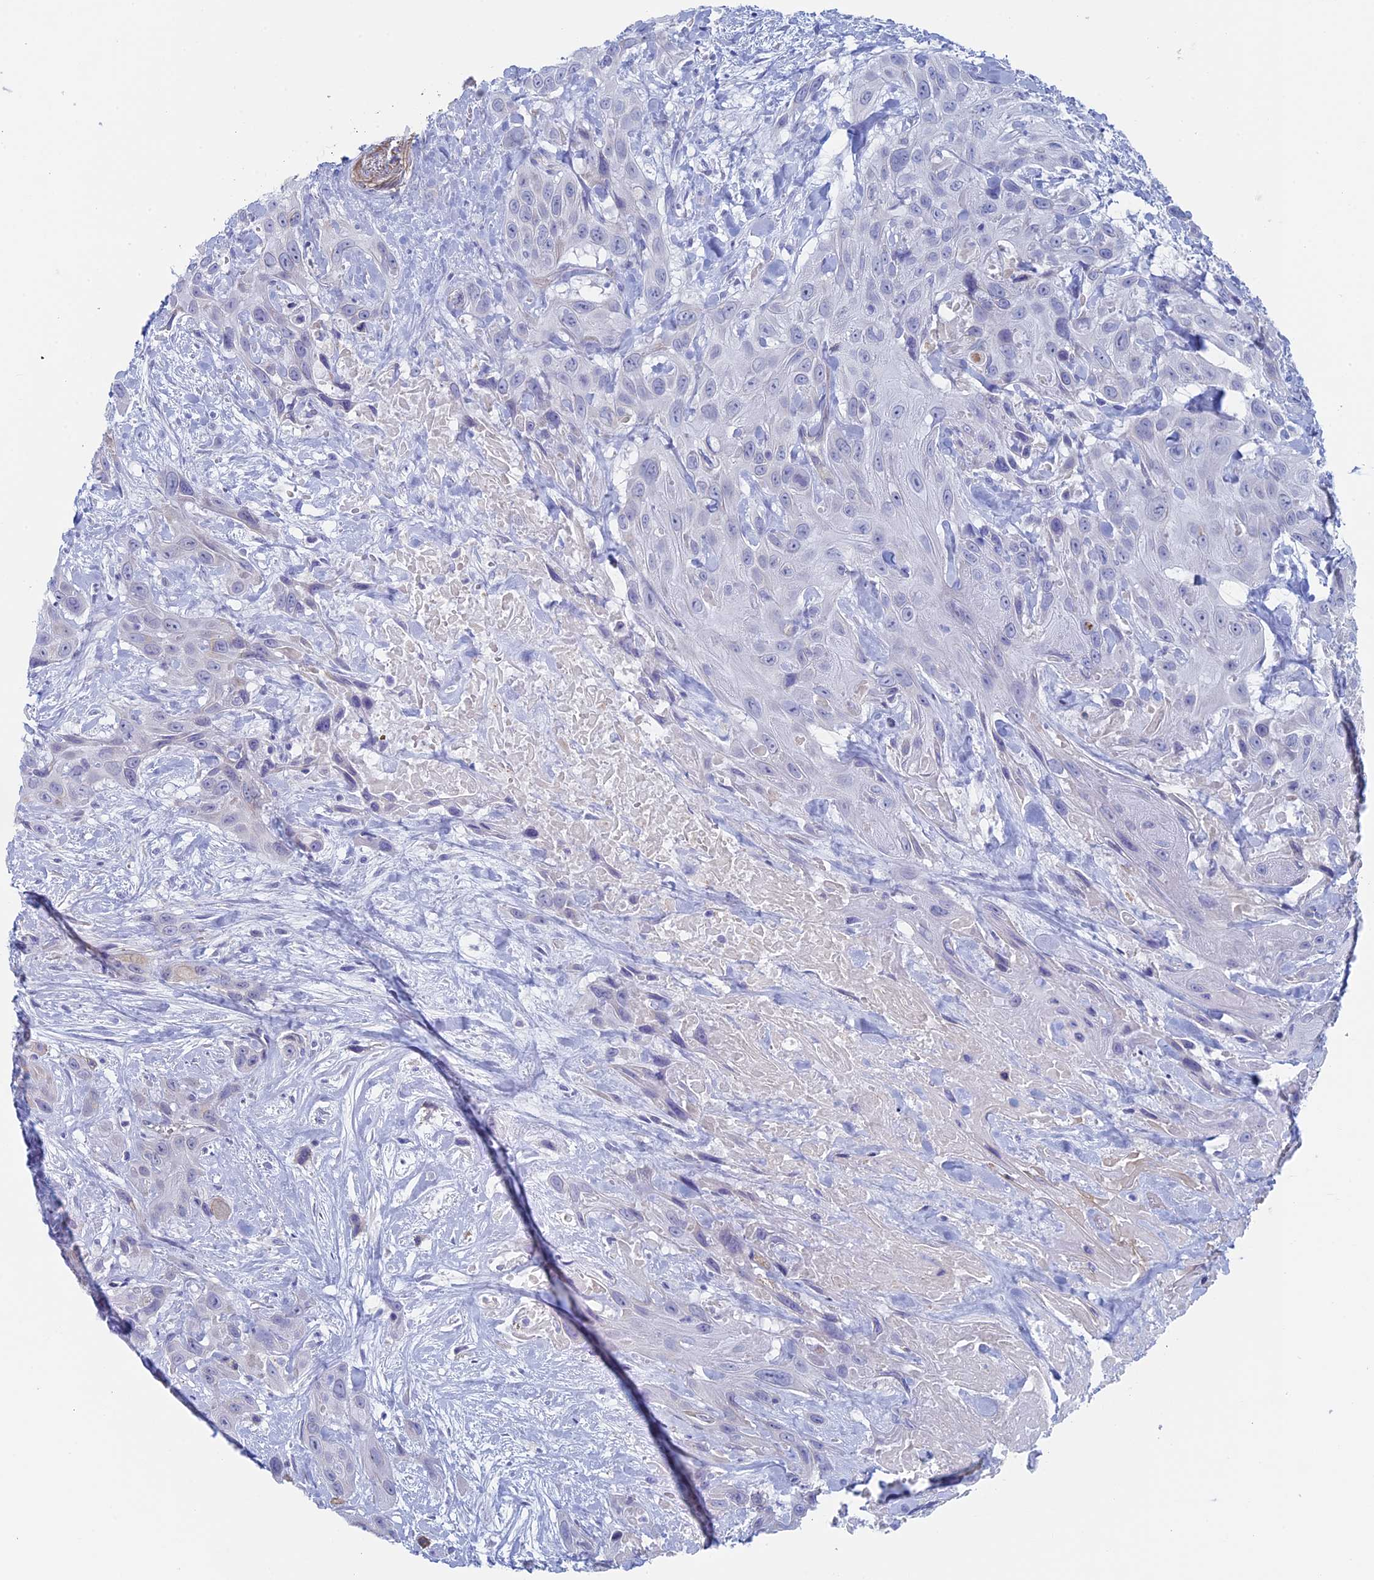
{"staining": {"intensity": "negative", "quantity": "none", "location": "none"}, "tissue": "head and neck cancer", "cell_type": "Tumor cells", "image_type": "cancer", "snomed": [{"axis": "morphology", "description": "Squamous cell carcinoma, NOS"}, {"axis": "topography", "description": "Head-Neck"}], "caption": "Tumor cells are negative for protein expression in human head and neck cancer.", "gene": "MAGEB6", "patient": {"sex": "male", "age": 81}}